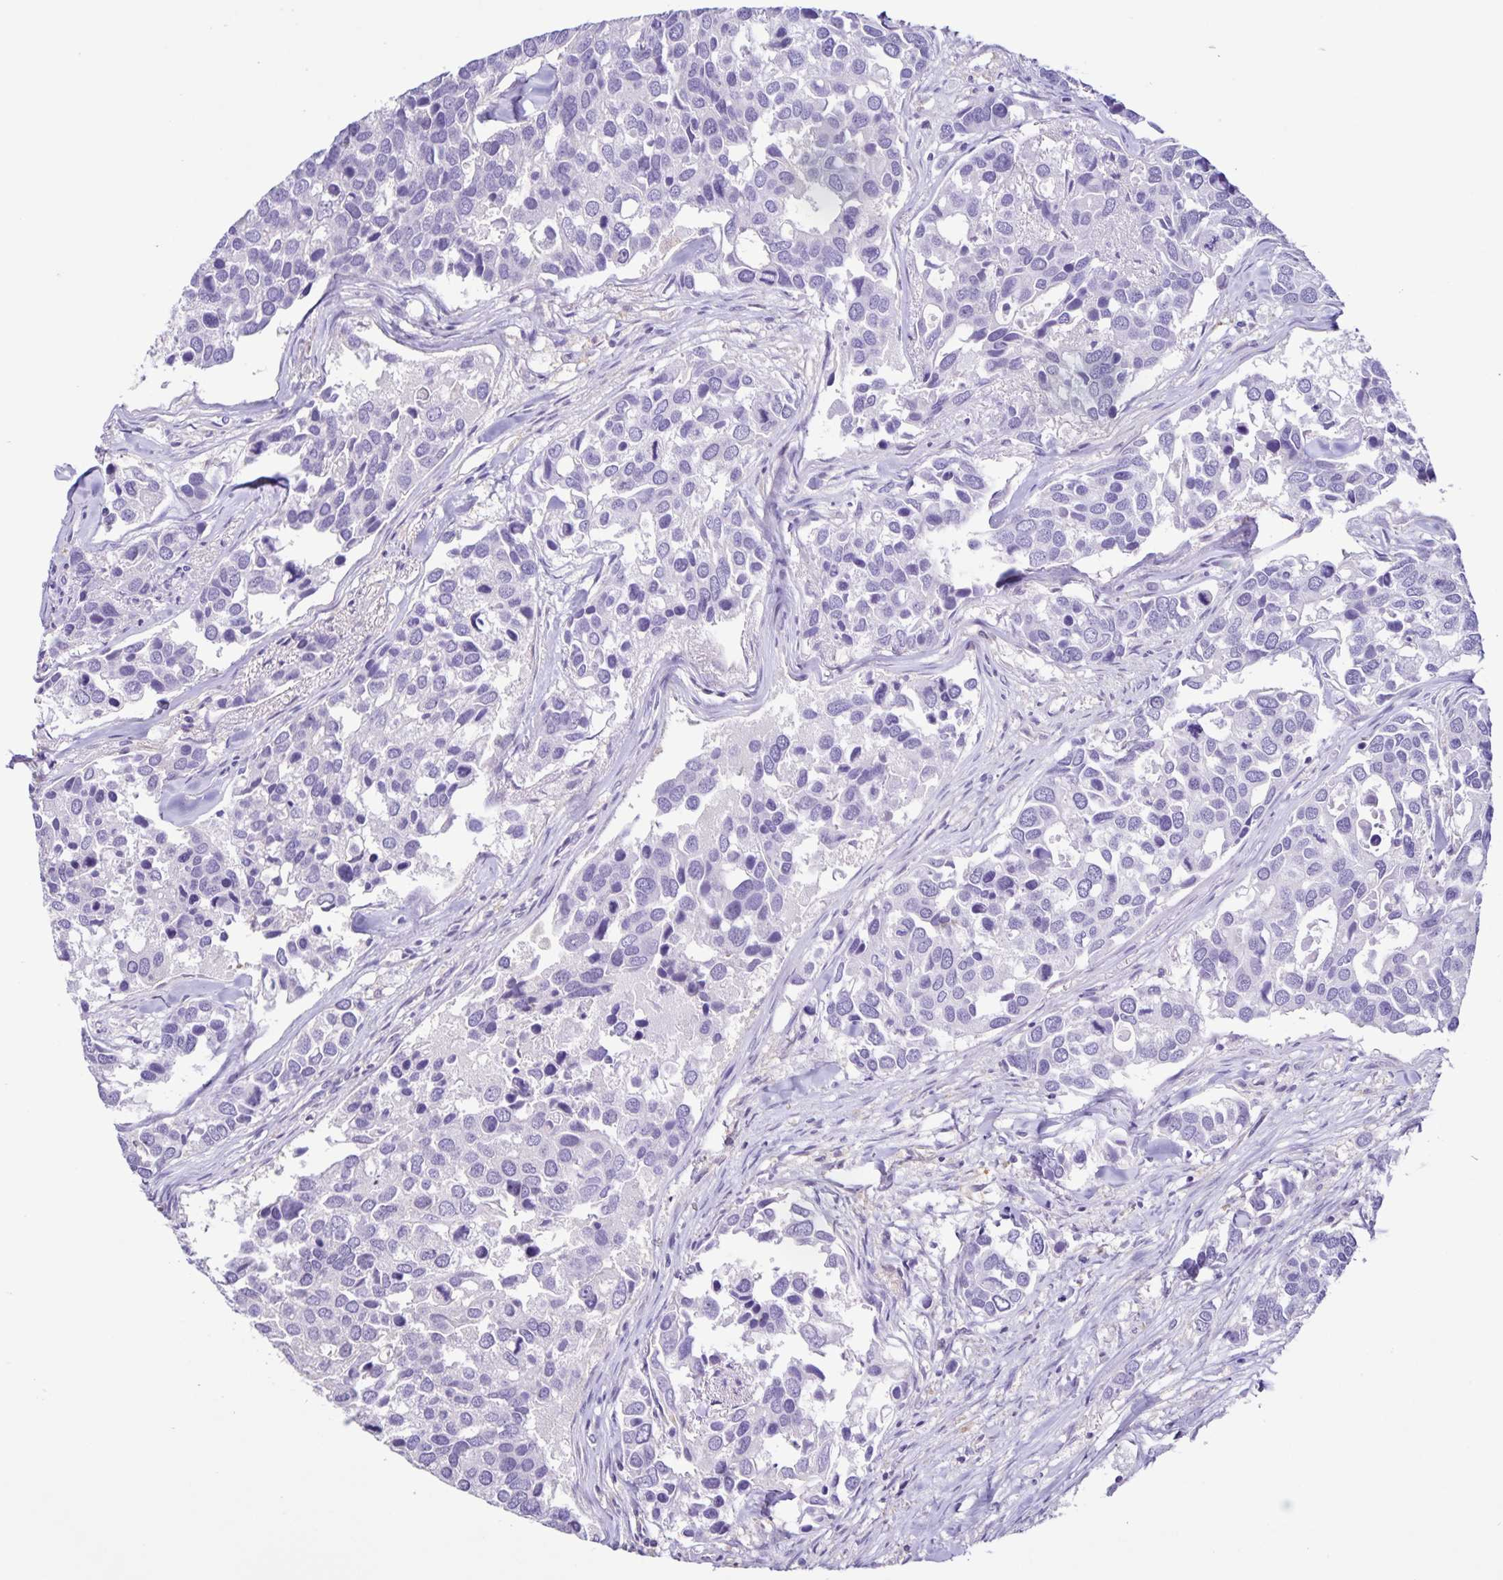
{"staining": {"intensity": "negative", "quantity": "none", "location": "none"}, "tissue": "breast cancer", "cell_type": "Tumor cells", "image_type": "cancer", "snomed": [{"axis": "morphology", "description": "Duct carcinoma"}, {"axis": "topography", "description": "Breast"}], "caption": "DAB immunohistochemical staining of human breast cancer (invasive ductal carcinoma) reveals no significant positivity in tumor cells.", "gene": "BOLL", "patient": {"sex": "female", "age": 83}}